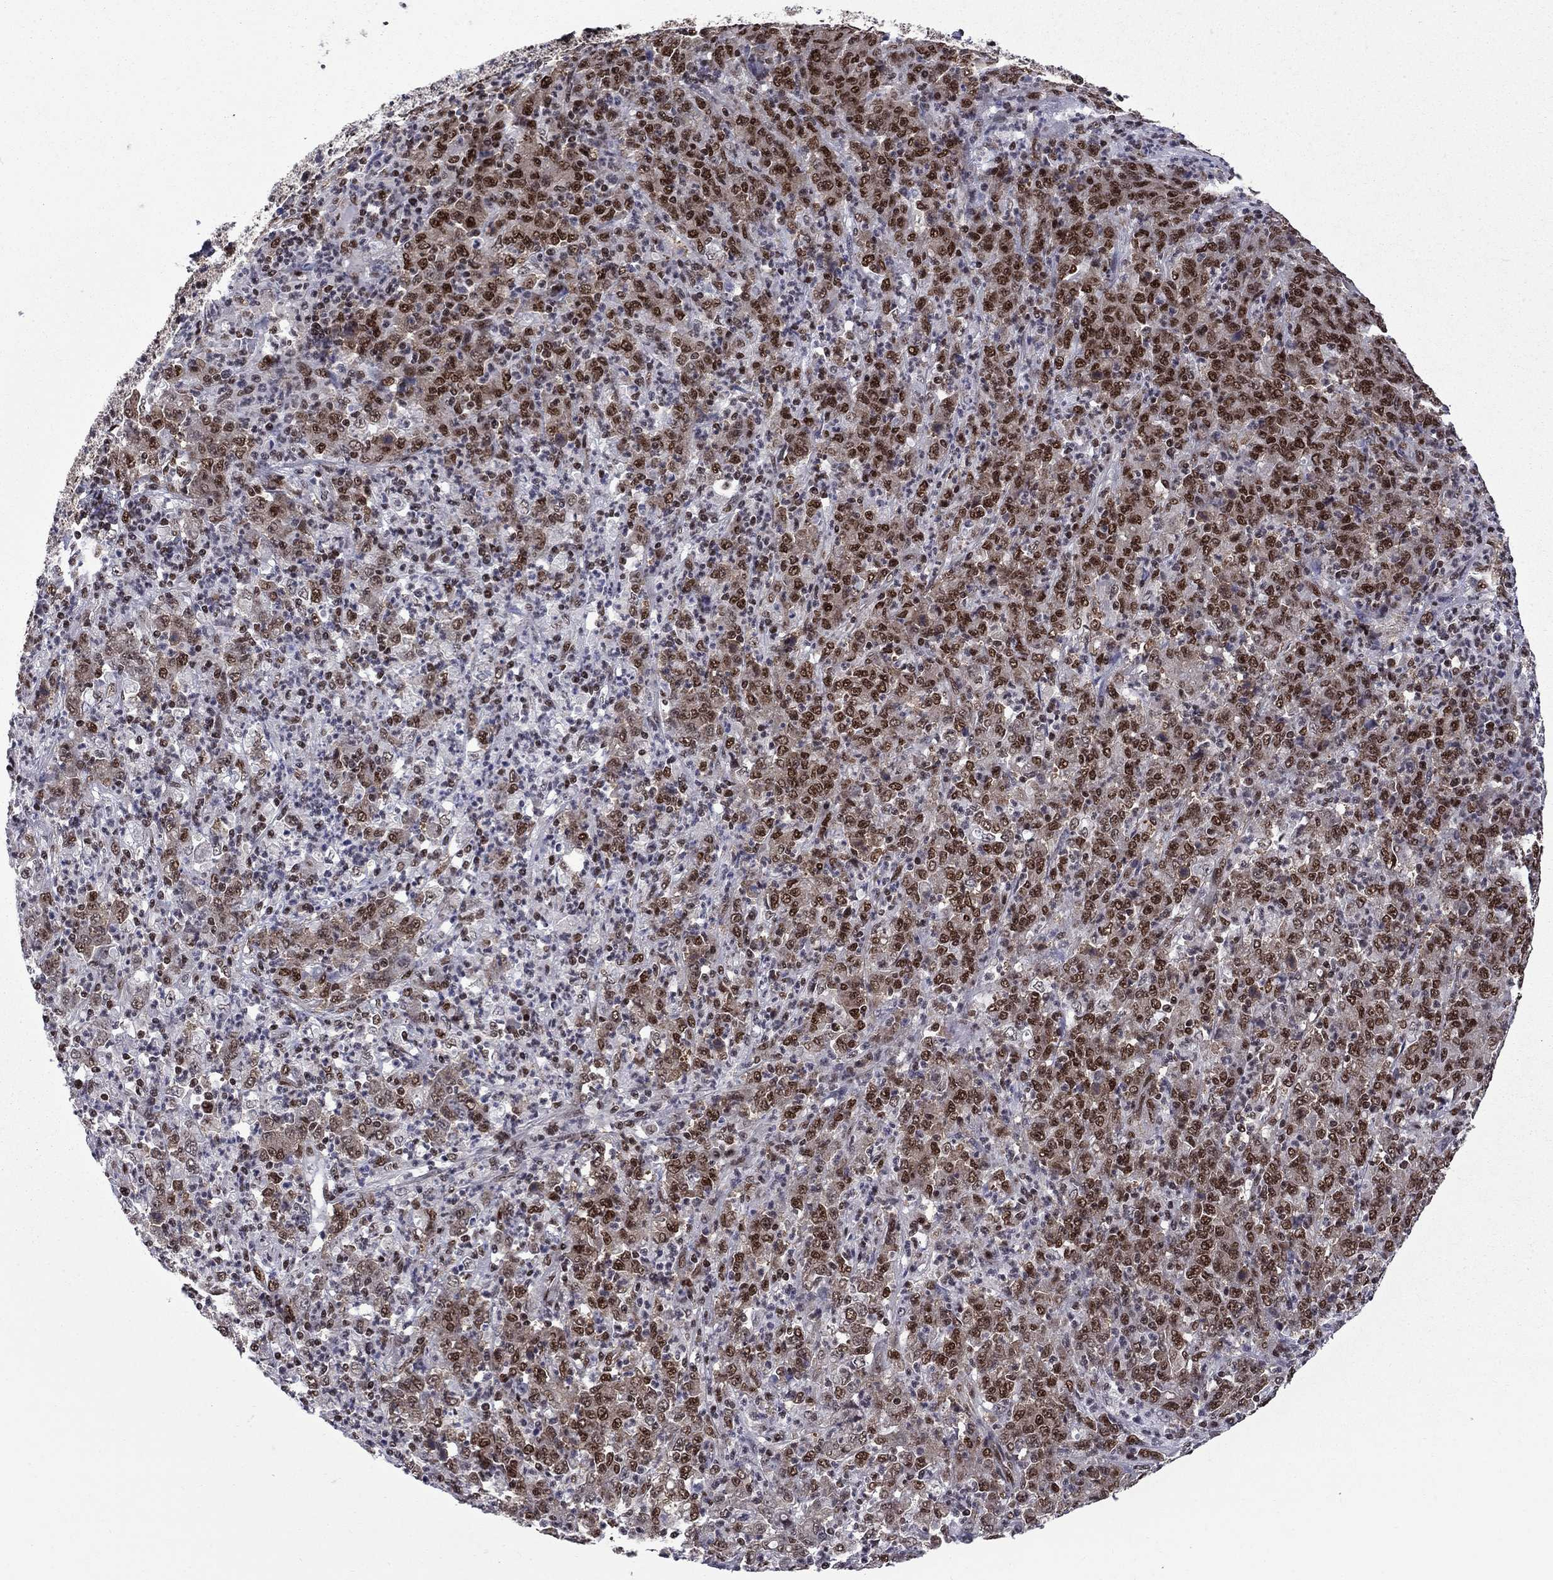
{"staining": {"intensity": "strong", "quantity": ">75%", "location": "nuclear"}, "tissue": "stomach cancer", "cell_type": "Tumor cells", "image_type": "cancer", "snomed": [{"axis": "morphology", "description": "Adenocarcinoma, NOS"}, {"axis": "topography", "description": "Stomach, lower"}], "caption": "The photomicrograph shows immunohistochemical staining of adenocarcinoma (stomach). There is strong nuclear positivity is identified in about >75% of tumor cells.", "gene": "MED25", "patient": {"sex": "female", "age": 71}}